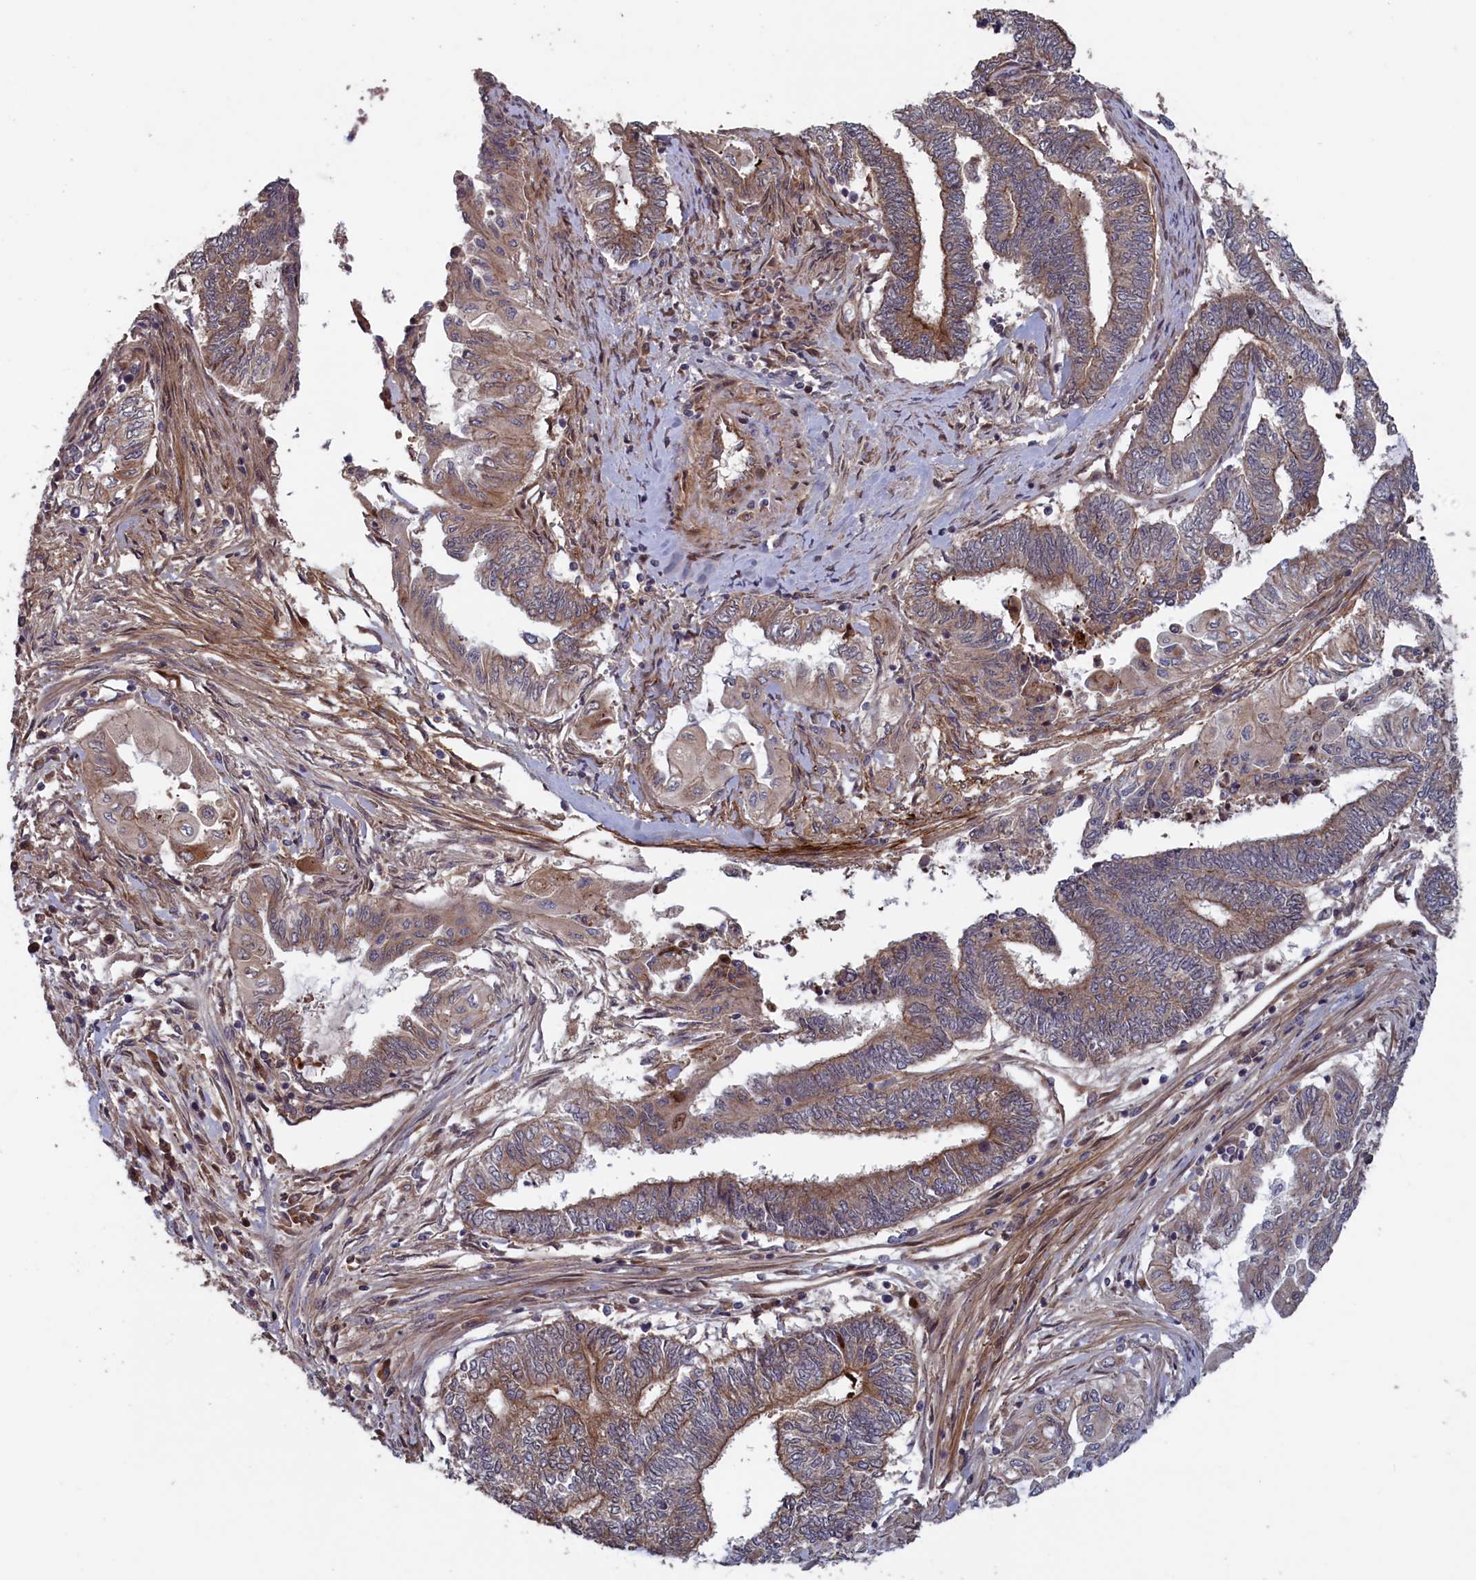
{"staining": {"intensity": "moderate", "quantity": "25%-75%", "location": "cytoplasmic/membranous"}, "tissue": "endometrial cancer", "cell_type": "Tumor cells", "image_type": "cancer", "snomed": [{"axis": "morphology", "description": "Adenocarcinoma, NOS"}, {"axis": "topography", "description": "Uterus"}, {"axis": "topography", "description": "Endometrium"}], "caption": "Endometrial cancer (adenocarcinoma) stained with a protein marker reveals moderate staining in tumor cells.", "gene": "LSG1", "patient": {"sex": "female", "age": 70}}